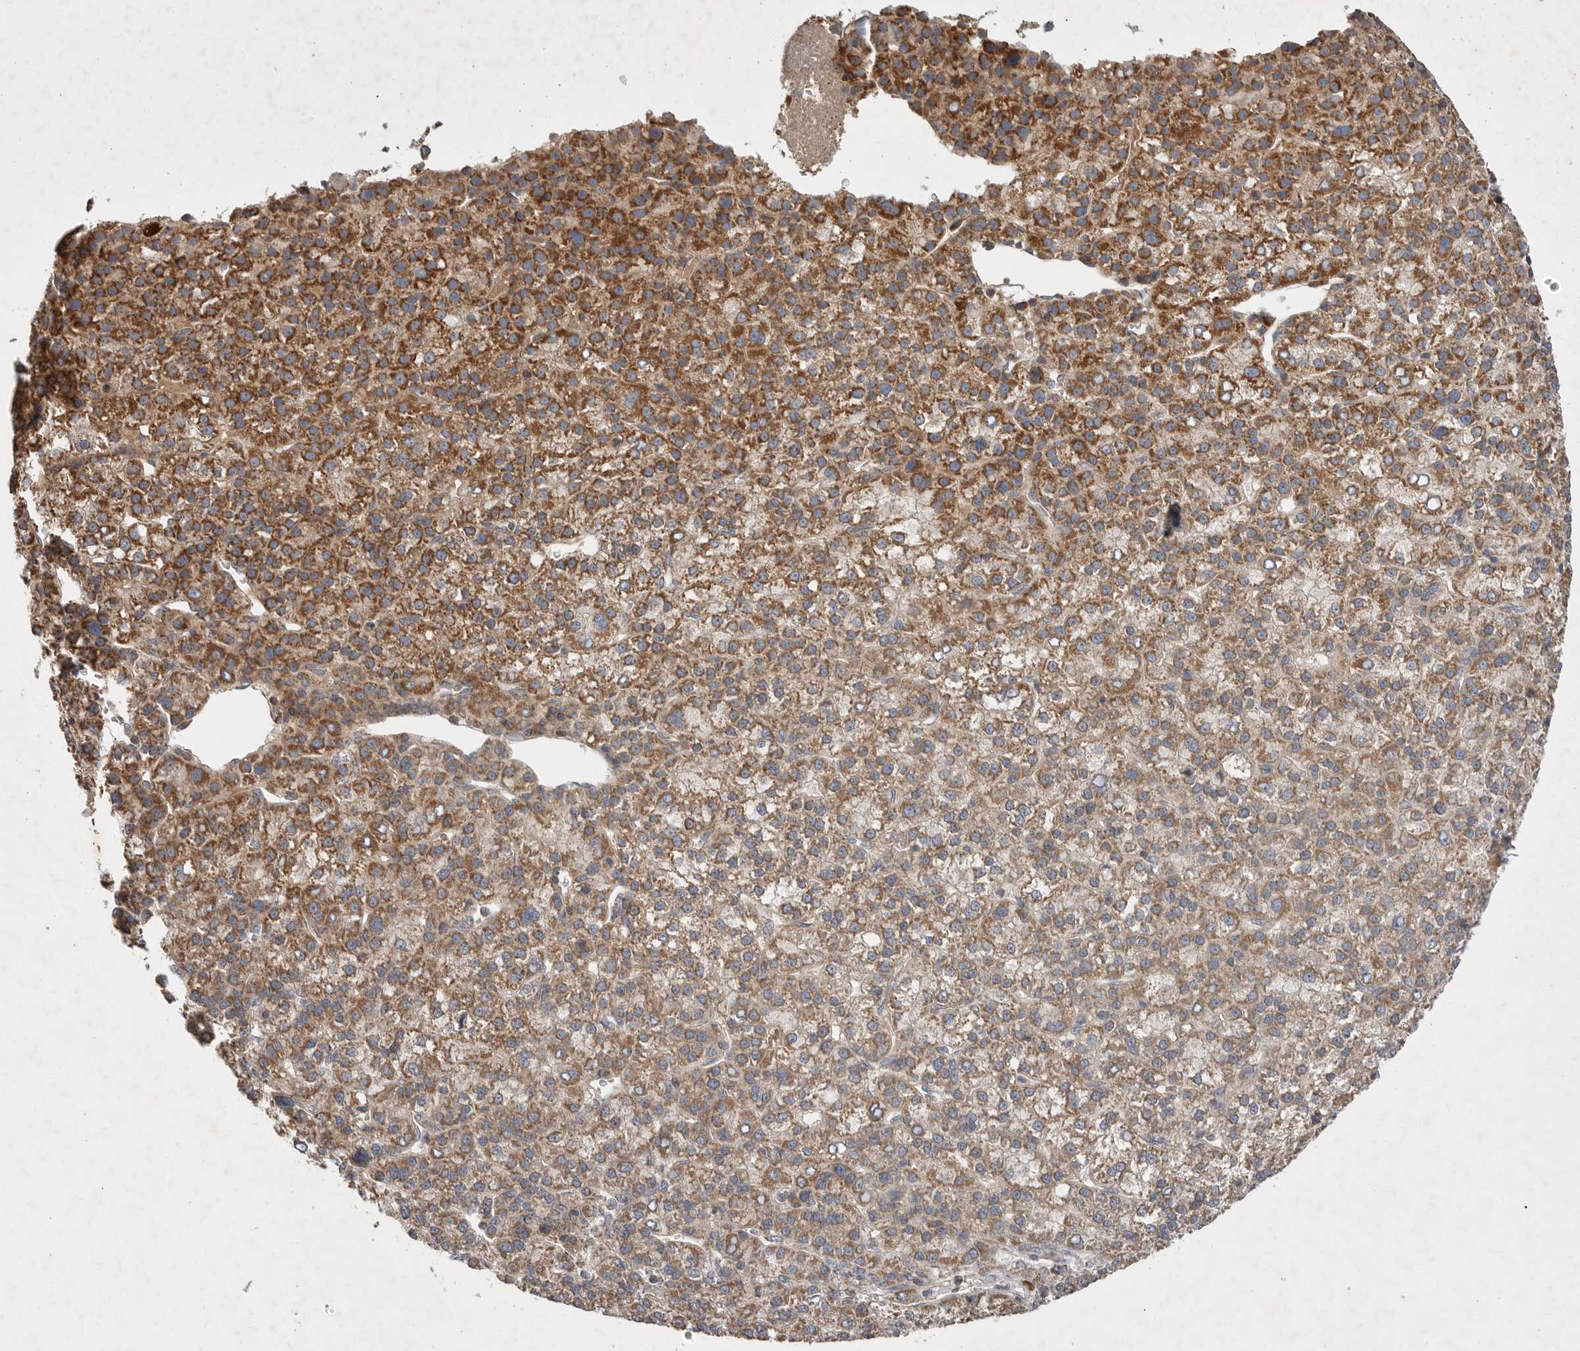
{"staining": {"intensity": "strong", "quantity": ">75%", "location": "cytoplasmic/membranous"}, "tissue": "liver cancer", "cell_type": "Tumor cells", "image_type": "cancer", "snomed": [{"axis": "morphology", "description": "Carcinoma, Hepatocellular, NOS"}, {"axis": "topography", "description": "Liver"}], "caption": "Human liver cancer stained with a brown dye reveals strong cytoplasmic/membranous positive staining in about >75% of tumor cells.", "gene": "KIF21B", "patient": {"sex": "female", "age": 58}}